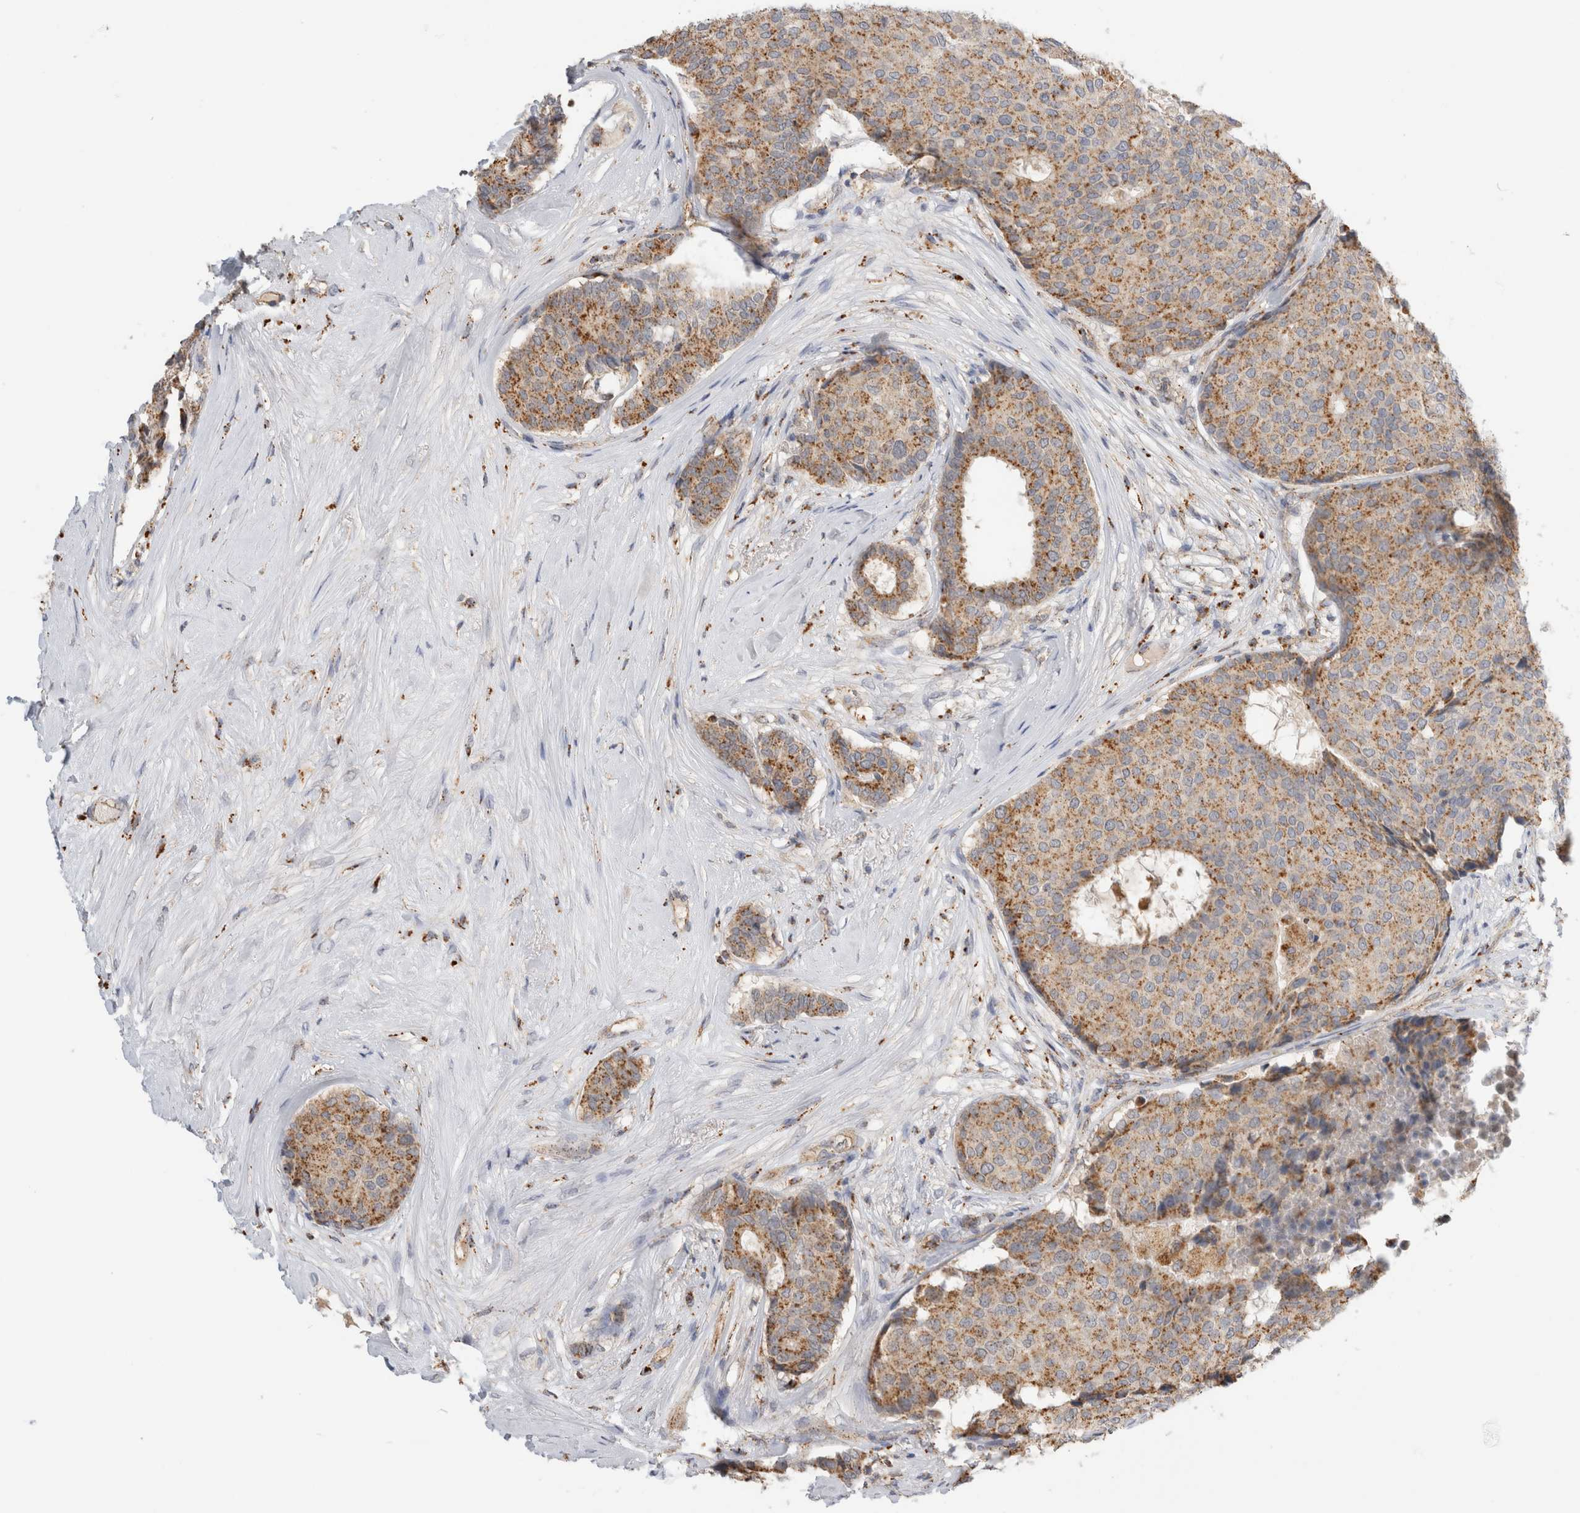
{"staining": {"intensity": "moderate", "quantity": ">75%", "location": "cytoplasmic/membranous"}, "tissue": "breast cancer", "cell_type": "Tumor cells", "image_type": "cancer", "snomed": [{"axis": "morphology", "description": "Duct carcinoma"}, {"axis": "topography", "description": "Breast"}], "caption": "The photomicrograph reveals immunohistochemical staining of breast cancer. There is moderate cytoplasmic/membranous positivity is present in approximately >75% of tumor cells.", "gene": "GNS", "patient": {"sex": "female", "age": 75}}